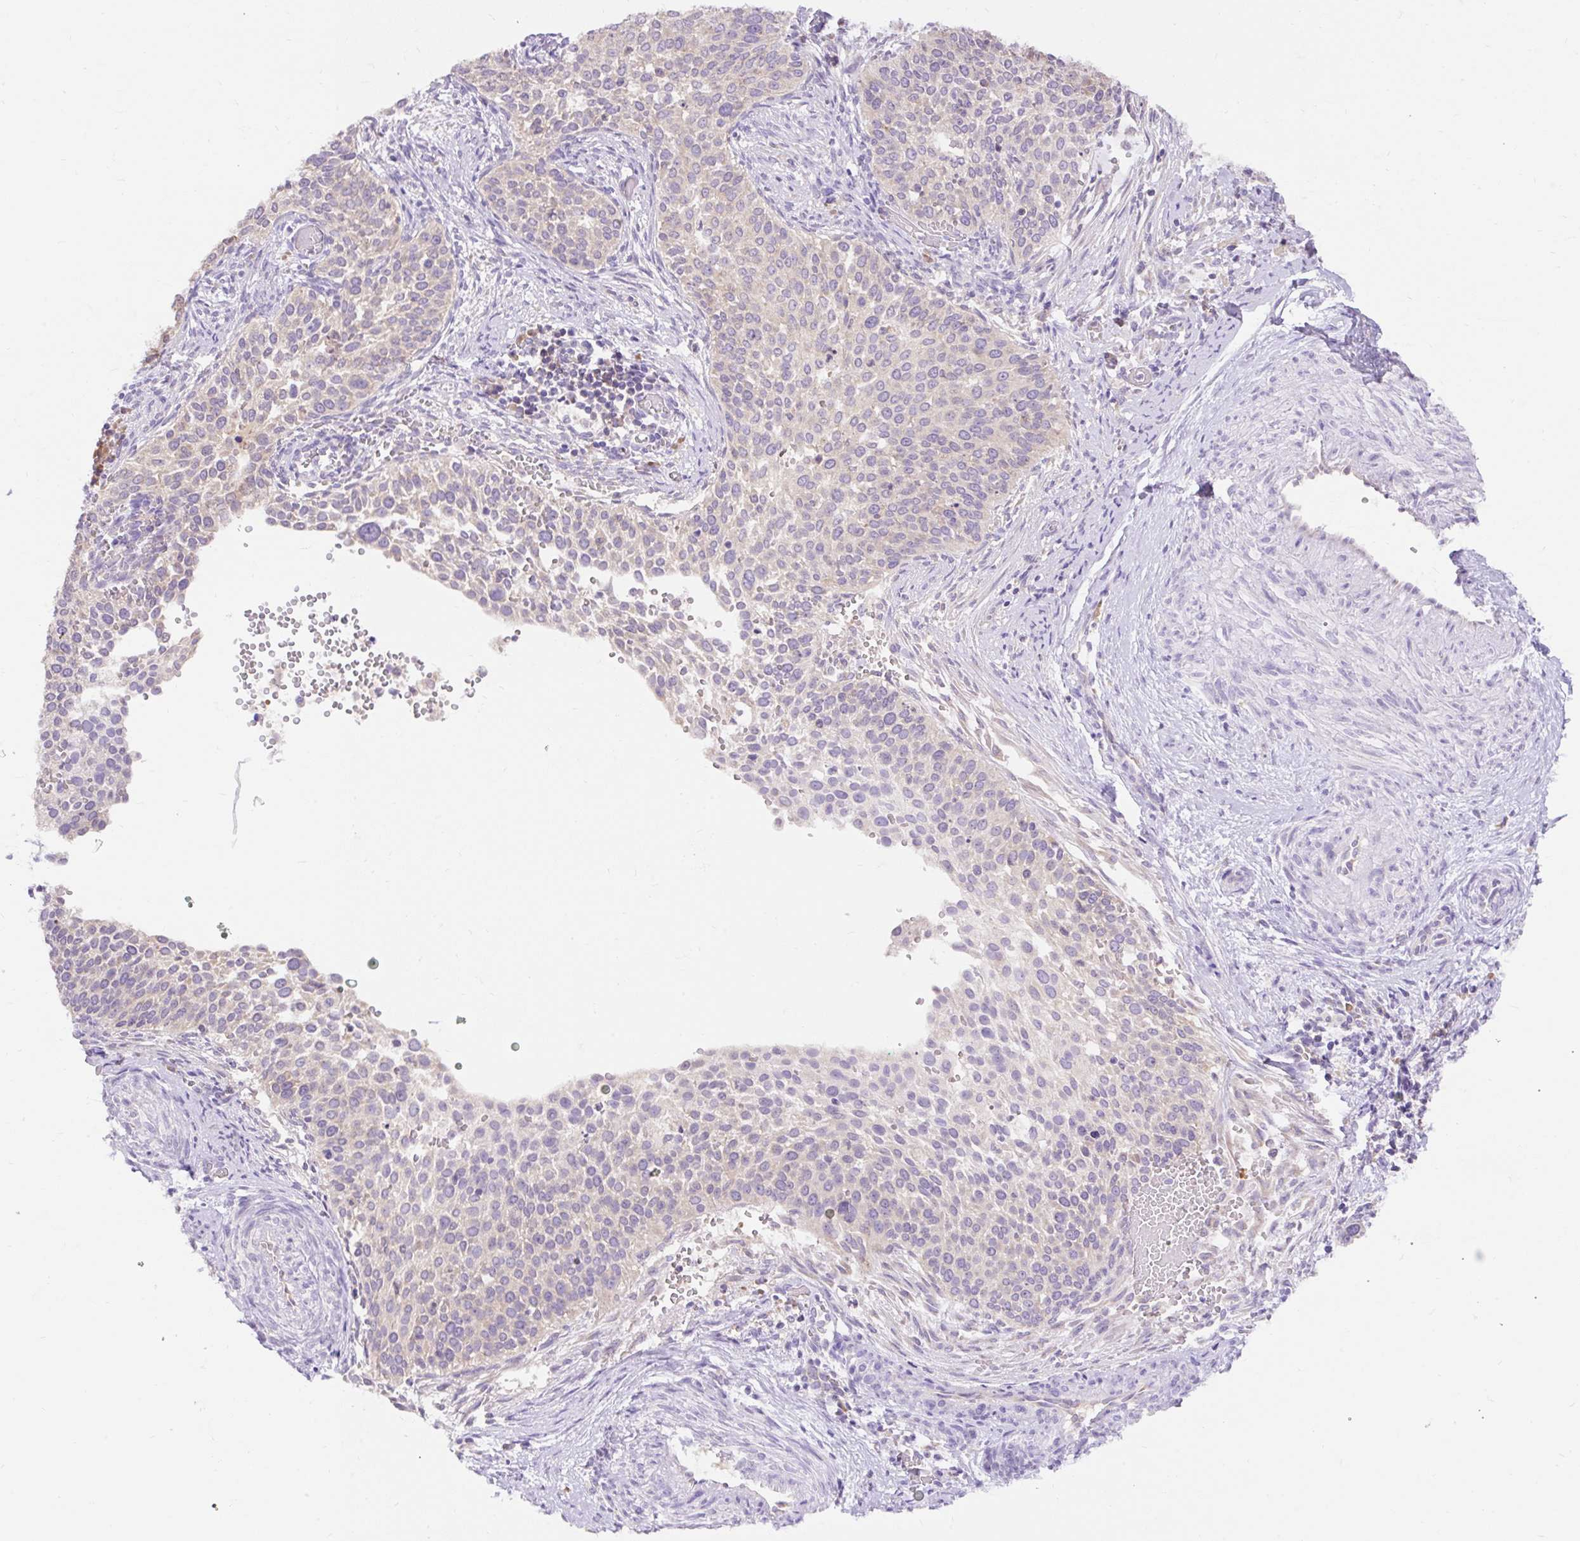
{"staining": {"intensity": "negative", "quantity": "none", "location": "none"}, "tissue": "cervical cancer", "cell_type": "Tumor cells", "image_type": "cancer", "snomed": [{"axis": "morphology", "description": "Squamous cell carcinoma, NOS"}, {"axis": "topography", "description": "Cervix"}], "caption": "IHC photomicrograph of human squamous cell carcinoma (cervical) stained for a protein (brown), which displays no positivity in tumor cells.", "gene": "SEC63", "patient": {"sex": "female", "age": 44}}